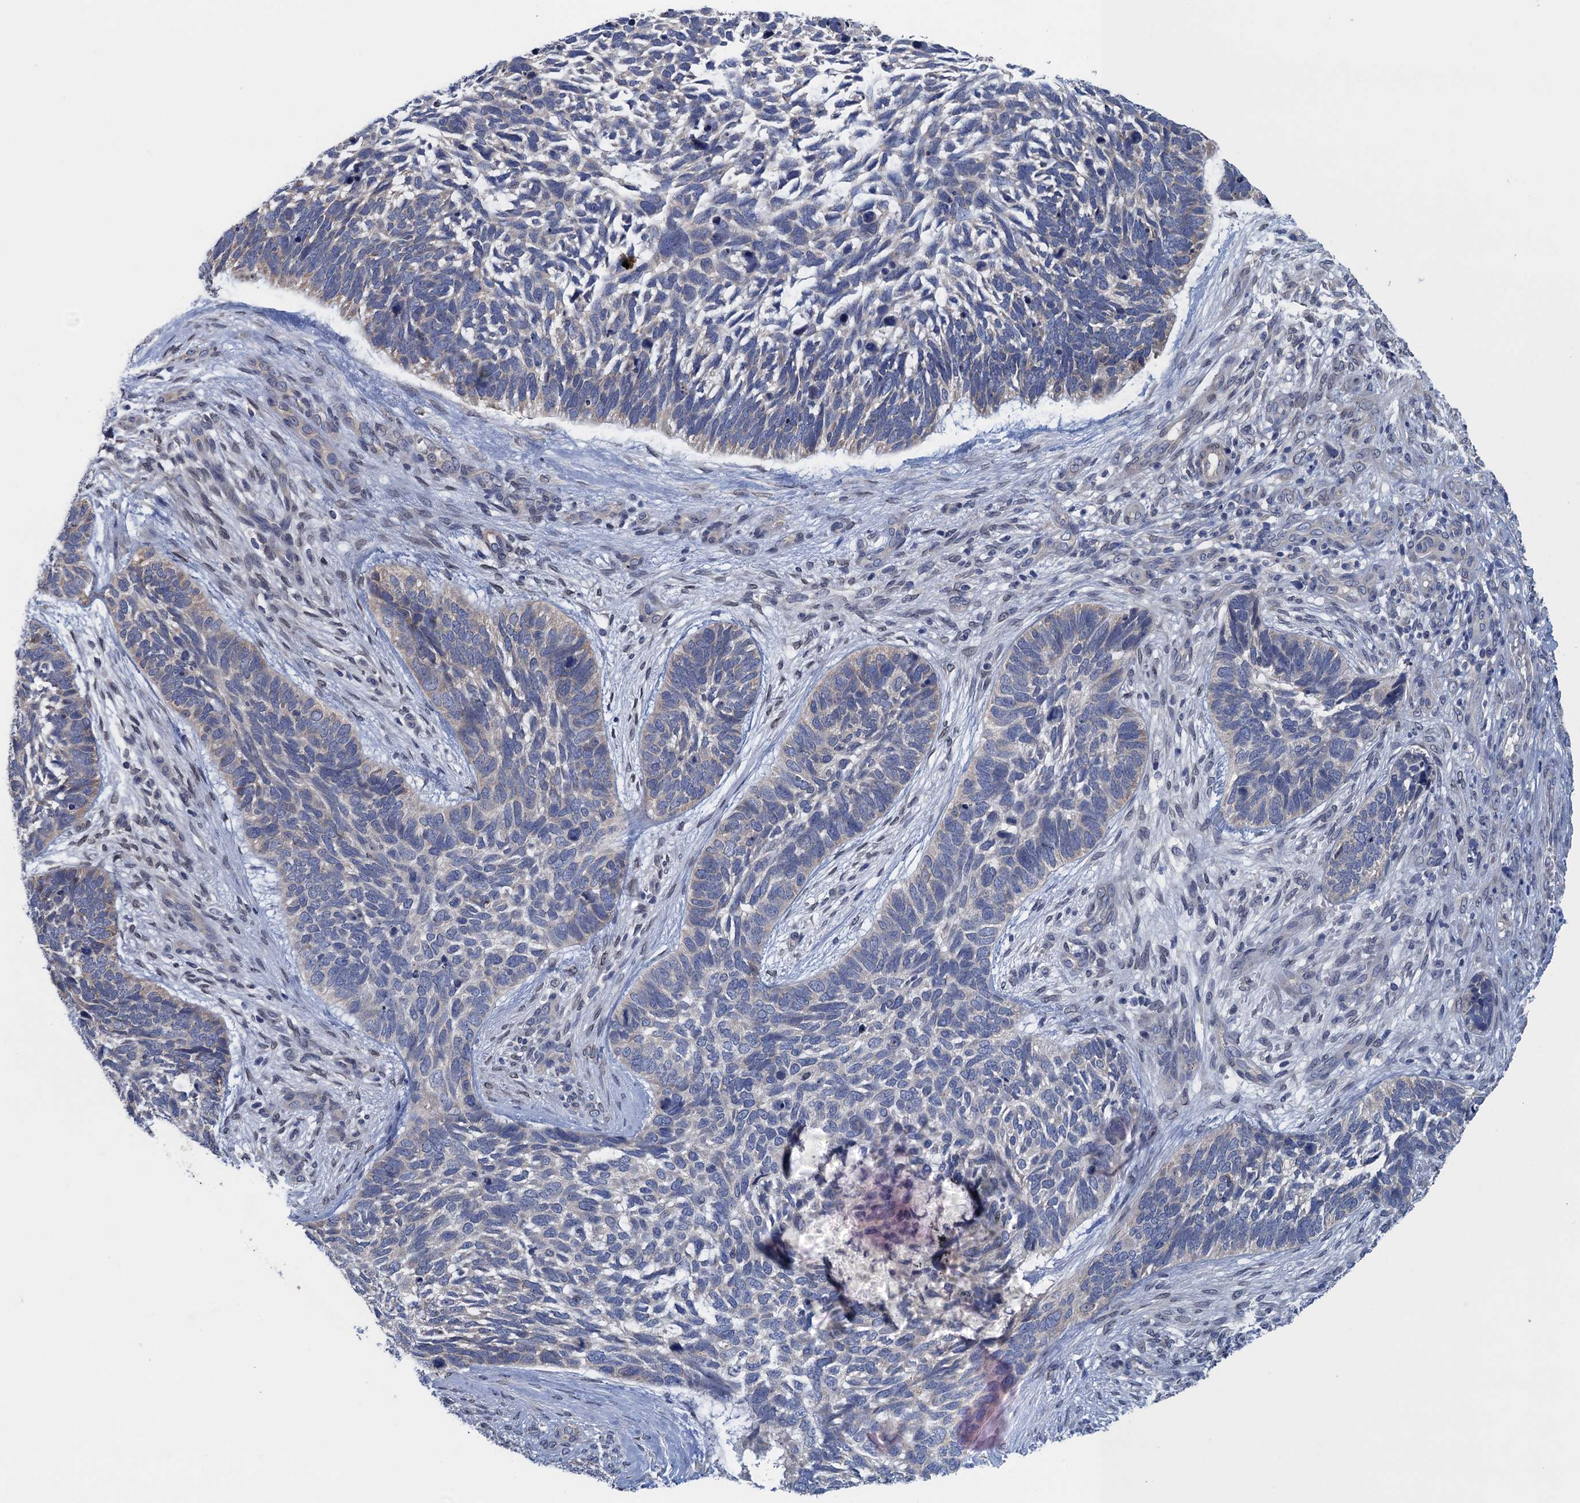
{"staining": {"intensity": "negative", "quantity": "none", "location": "none"}, "tissue": "skin cancer", "cell_type": "Tumor cells", "image_type": "cancer", "snomed": [{"axis": "morphology", "description": "Basal cell carcinoma"}, {"axis": "topography", "description": "Skin"}], "caption": "The IHC photomicrograph has no significant staining in tumor cells of basal cell carcinoma (skin) tissue.", "gene": "CTU2", "patient": {"sex": "male", "age": 88}}